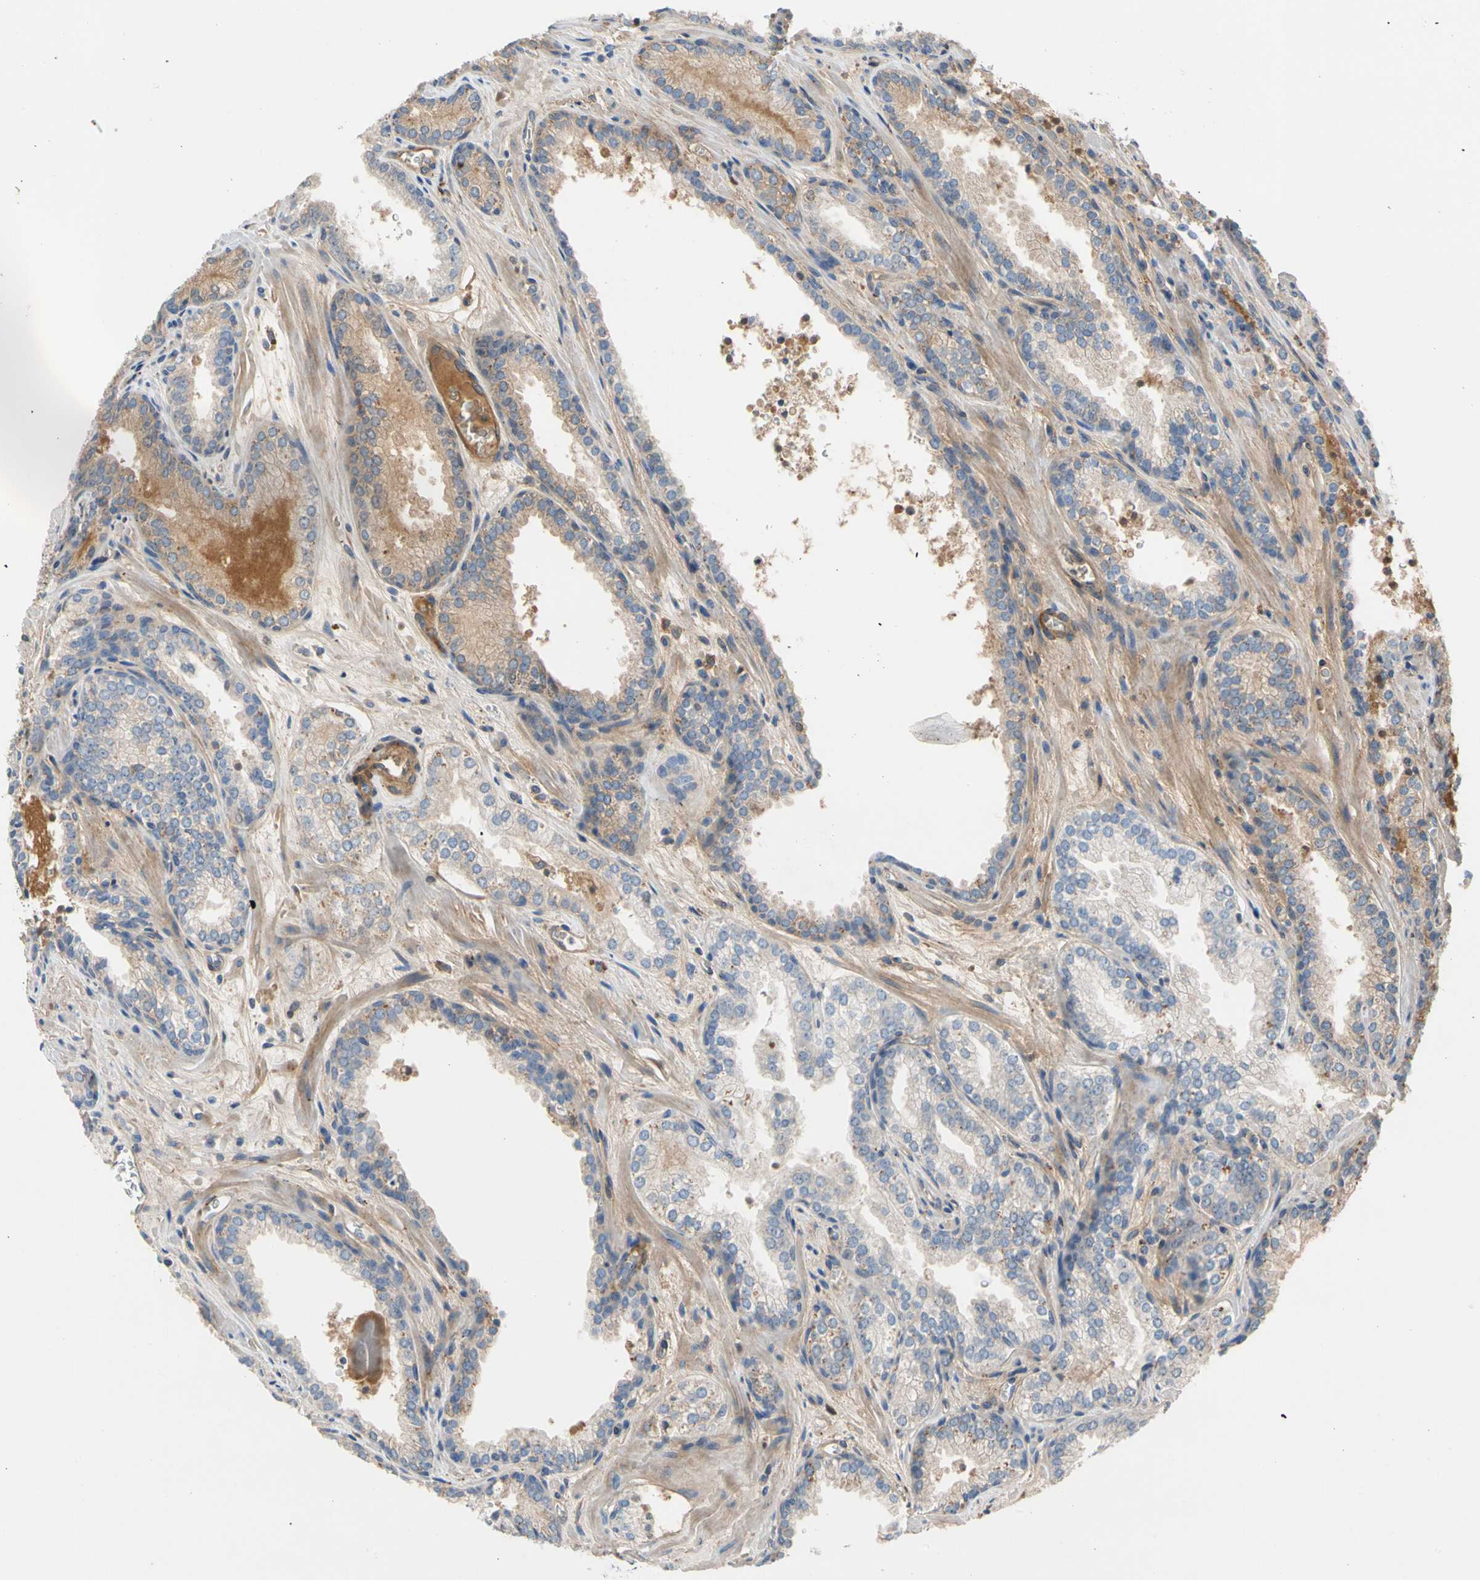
{"staining": {"intensity": "weak", "quantity": "<25%", "location": "cytoplasmic/membranous"}, "tissue": "prostate cancer", "cell_type": "Tumor cells", "image_type": "cancer", "snomed": [{"axis": "morphology", "description": "Adenocarcinoma, Low grade"}, {"axis": "topography", "description": "Prostate"}], "caption": "An immunohistochemistry histopathology image of adenocarcinoma (low-grade) (prostate) is shown. There is no staining in tumor cells of adenocarcinoma (low-grade) (prostate).", "gene": "ENTREP3", "patient": {"sex": "male", "age": 60}}